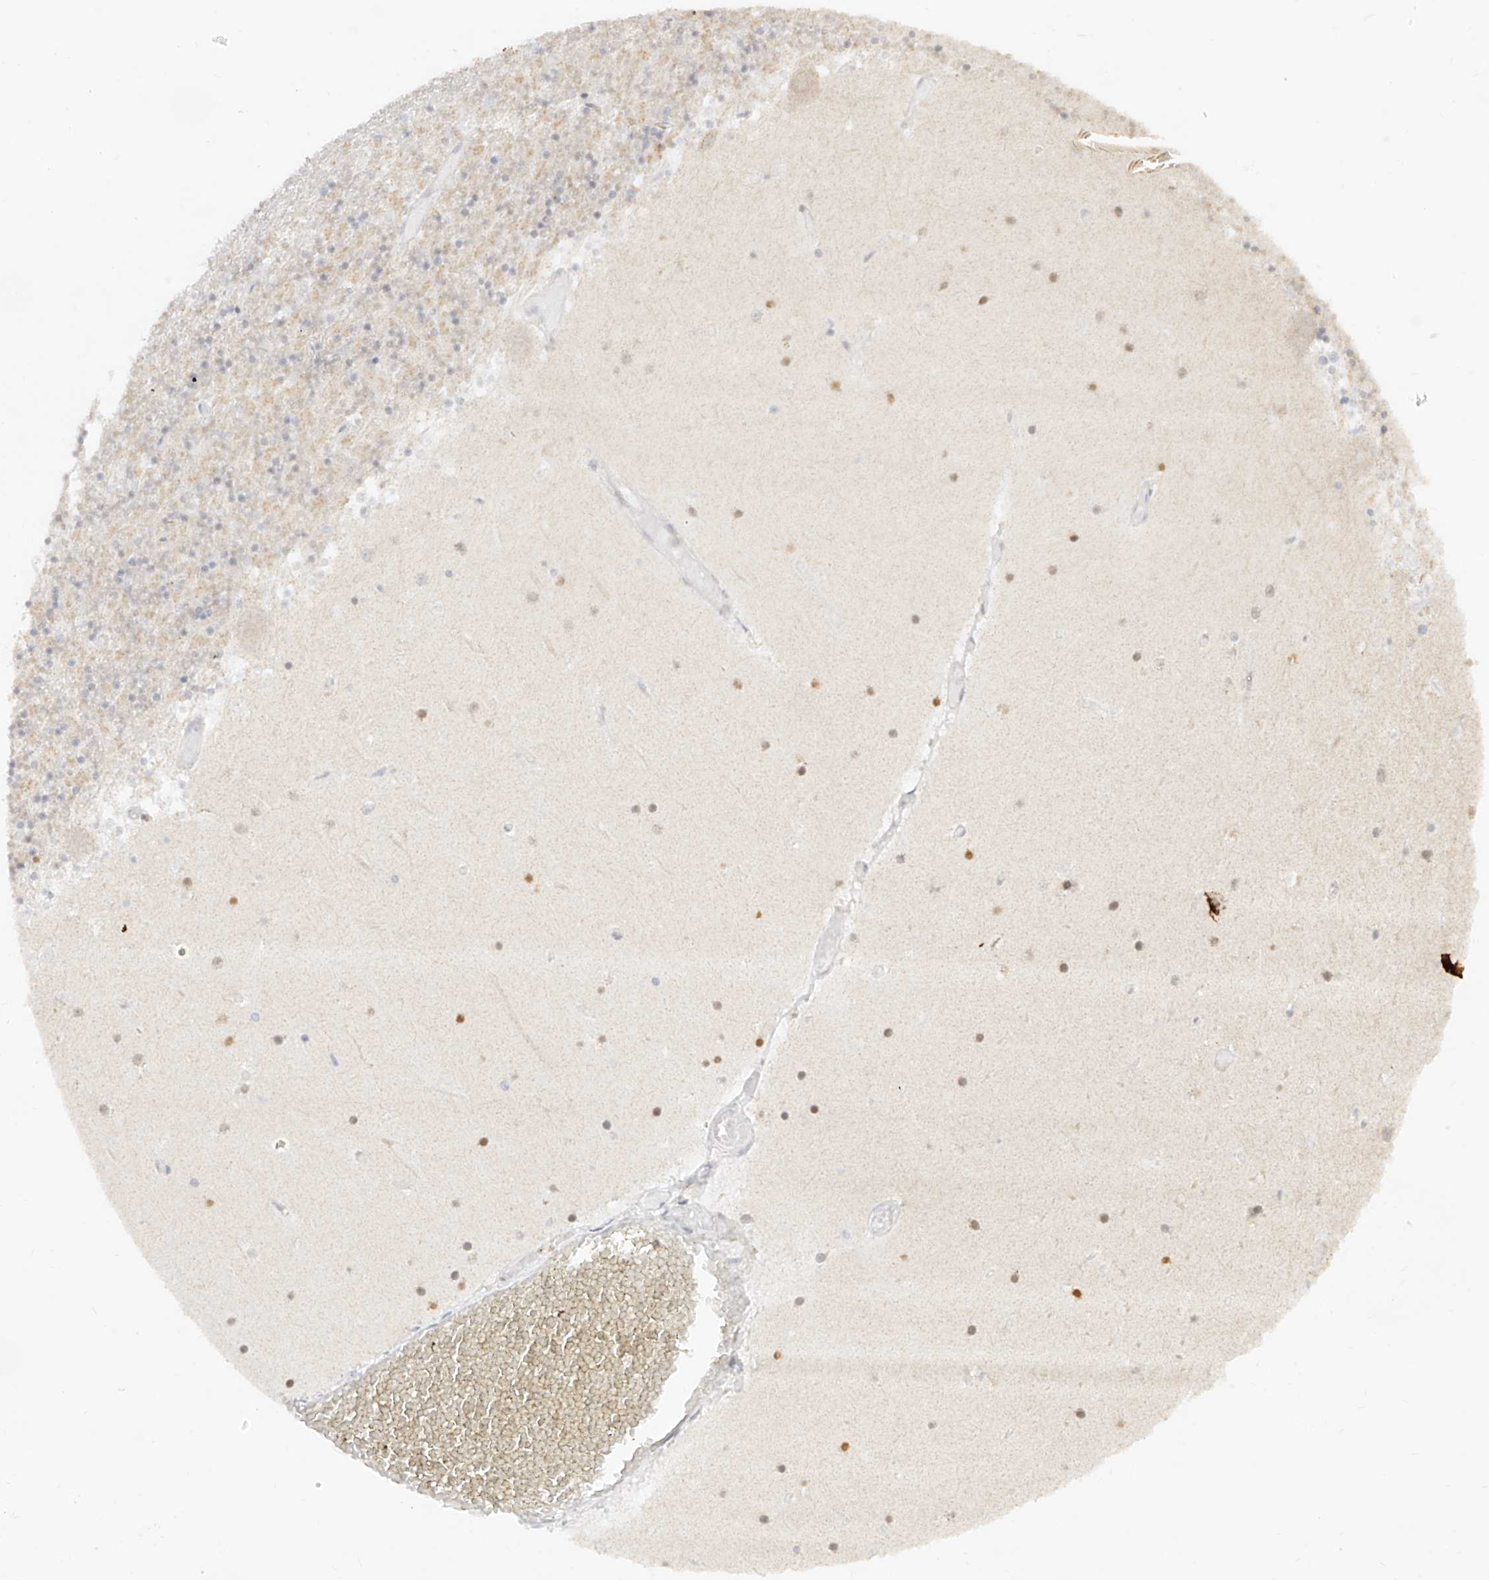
{"staining": {"intensity": "weak", "quantity": "25%-75%", "location": "cytoplasmic/membranous"}, "tissue": "cerebellum", "cell_type": "Cells in granular layer", "image_type": "normal", "snomed": [{"axis": "morphology", "description": "Normal tissue, NOS"}, {"axis": "topography", "description": "Cerebellum"}], "caption": "Immunohistochemistry (IHC) (DAB) staining of unremarkable human cerebellum exhibits weak cytoplasmic/membranous protein staining in approximately 25%-75% of cells in granular layer. (Brightfield microscopy of DAB IHC at high magnification).", "gene": "DYRK1B", "patient": {"sex": "female", "age": 28}}